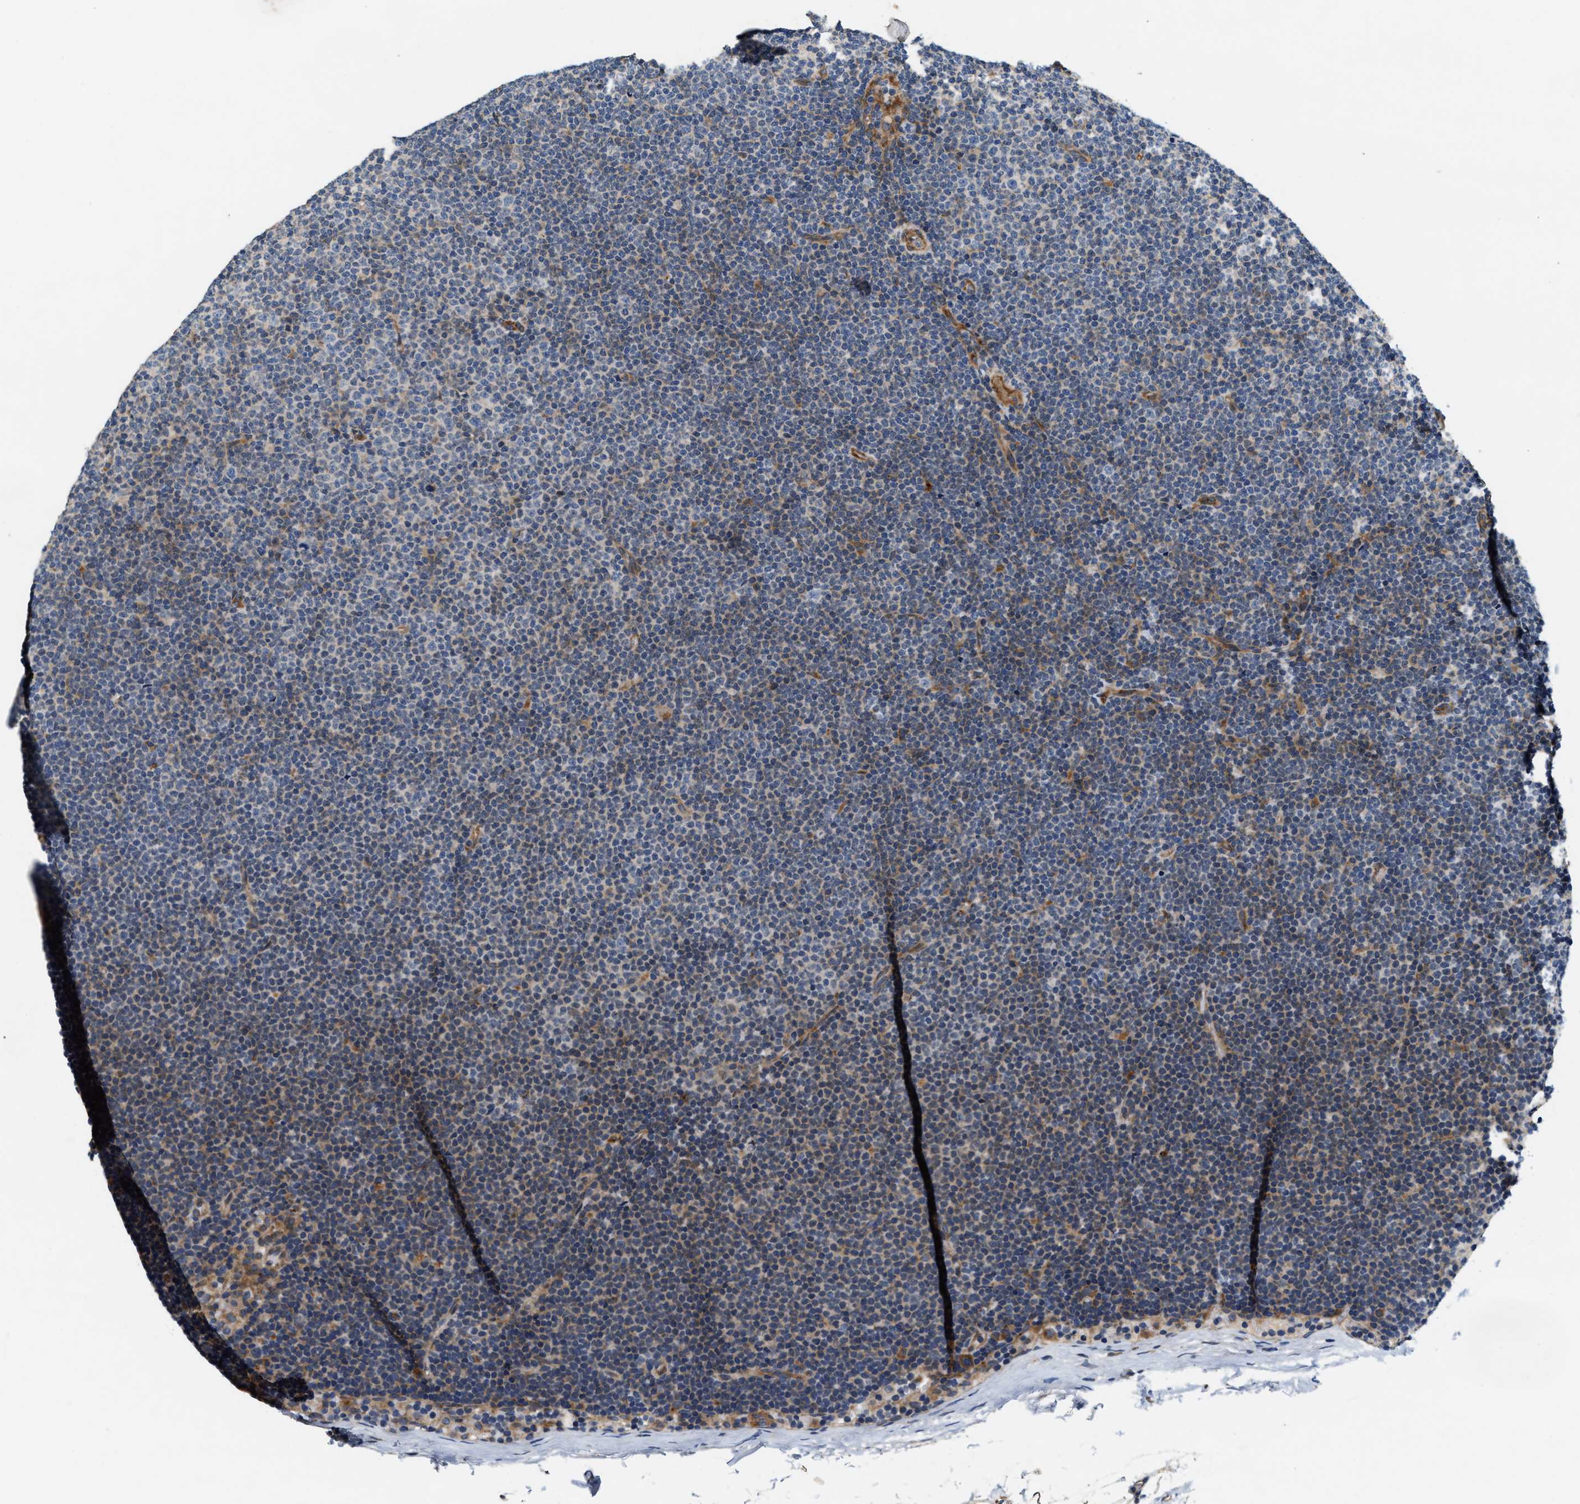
{"staining": {"intensity": "weak", "quantity": "<25%", "location": "cytoplasmic/membranous"}, "tissue": "lymphoma", "cell_type": "Tumor cells", "image_type": "cancer", "snomed": [{"axis": "morphology", "description": "Malignant lymphoma, non-Hodgkin's type, Low grade"}, {"axis": "topography", "description": "Lymph node"}], "caption": "High magnification brightfield microscopy of low-grade malignant lymphoma, non-Hodgkin's type stained with DAB (brown) and counterstained with hematoxylin (blue): tumor cells show no significant expression.", "gene": "DUSP10", "patient": {"sex": "female", "age": 53}}